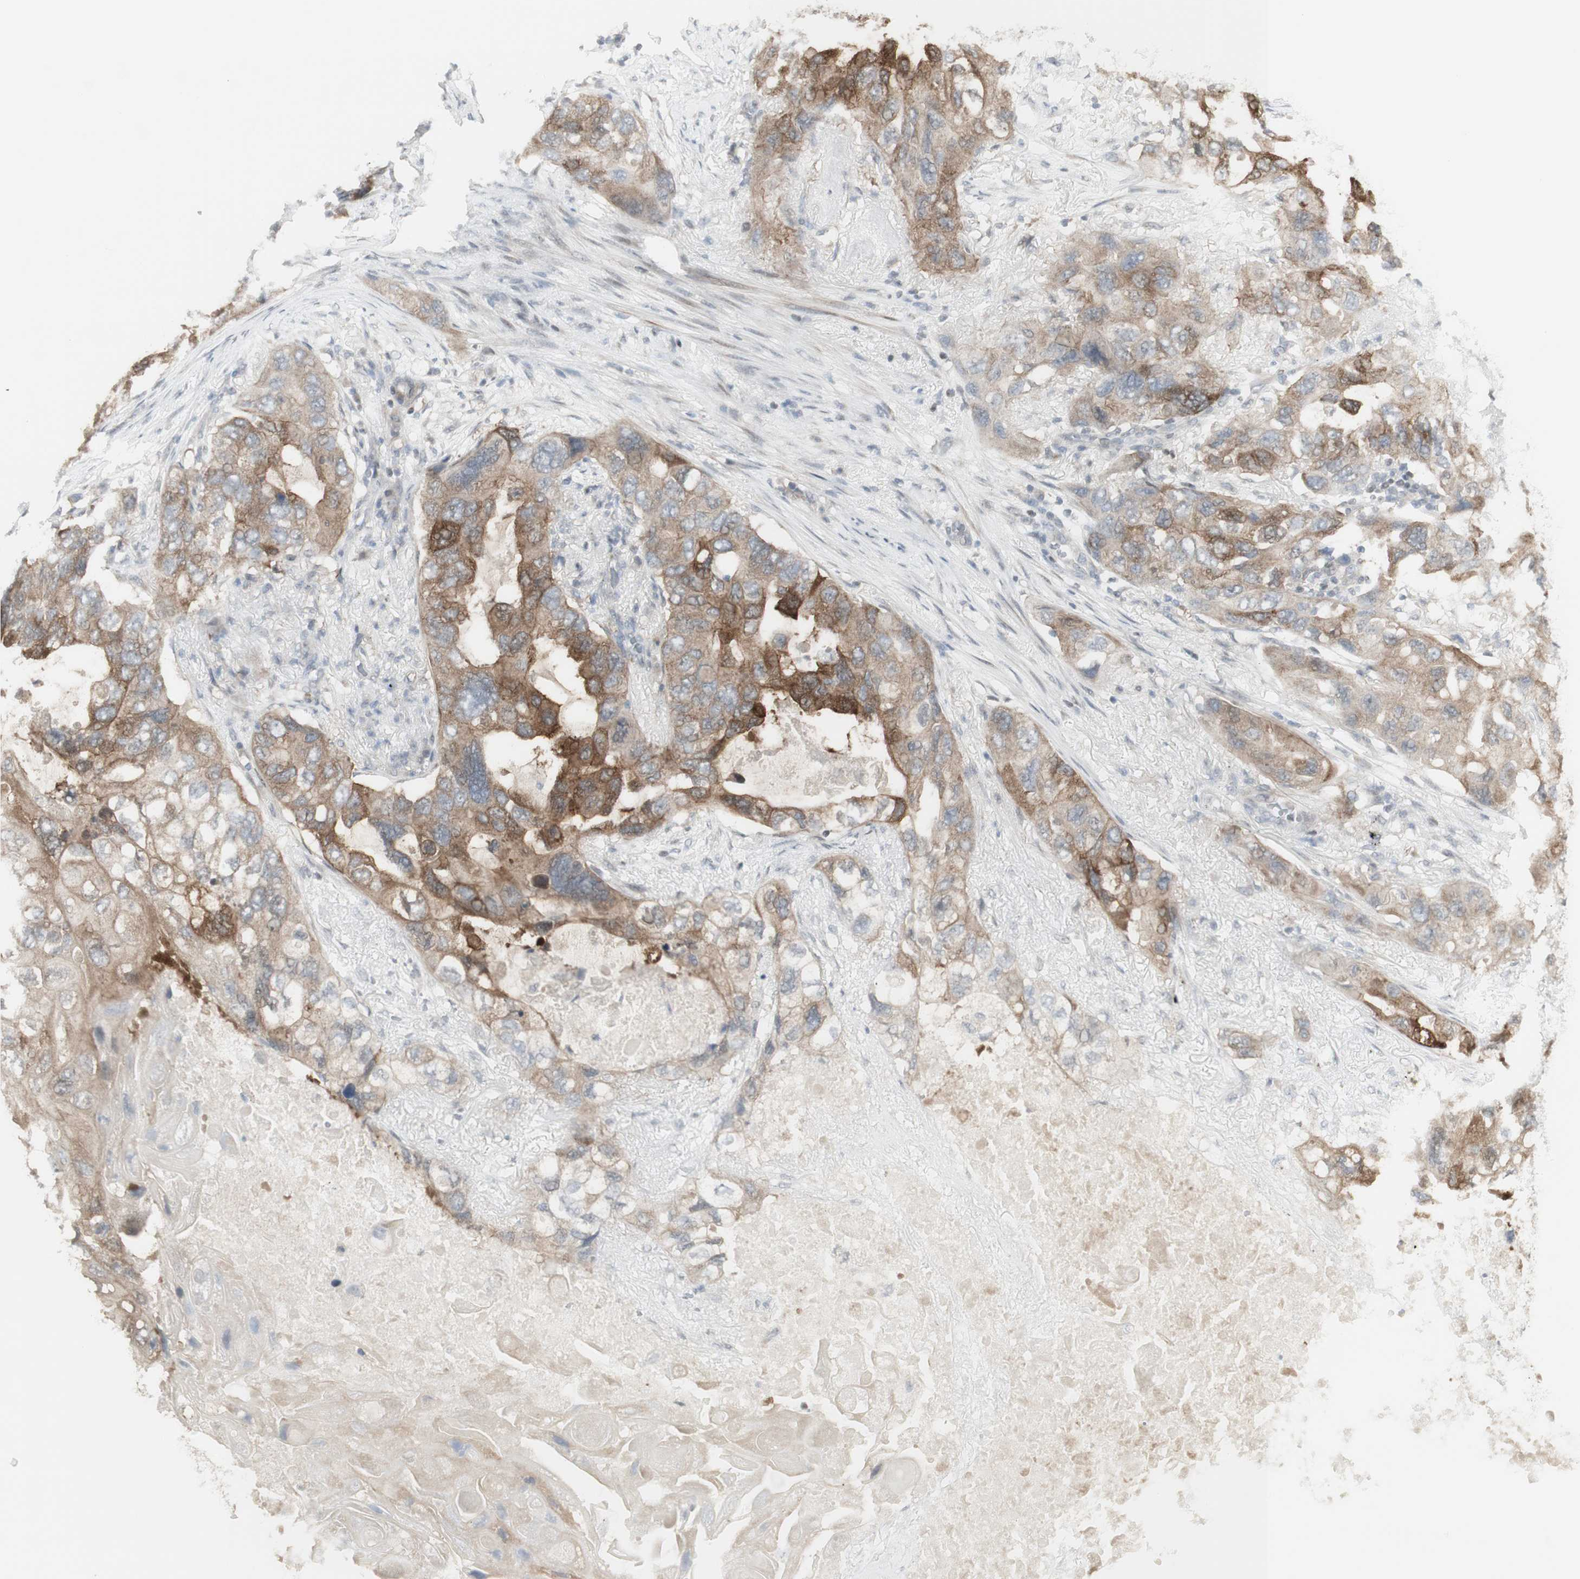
{"staining": {"intensity": "moderate", "quantity": ">75%", "location": "cytoplasmic/membranous"}, "tissue": "lung cancer", "cell_type": "Tumor cells", "image_type": "cancer", "snomed": [{"axis": "morphology", "description": "Squamous cell carcinoma, NOS"}, {"axis": "topography", "description": "Lung"}], "caption": "DAB (3,3'-diaminobenzidine) immunohistochemical staining of human squamous cell carcinoma (lung) shows moderate cytoplasmic/membranous protein staining in approximately >75% of tumor cells.", "gene": "C1orf116", "patient": {"sex": "female", "age": 73}}